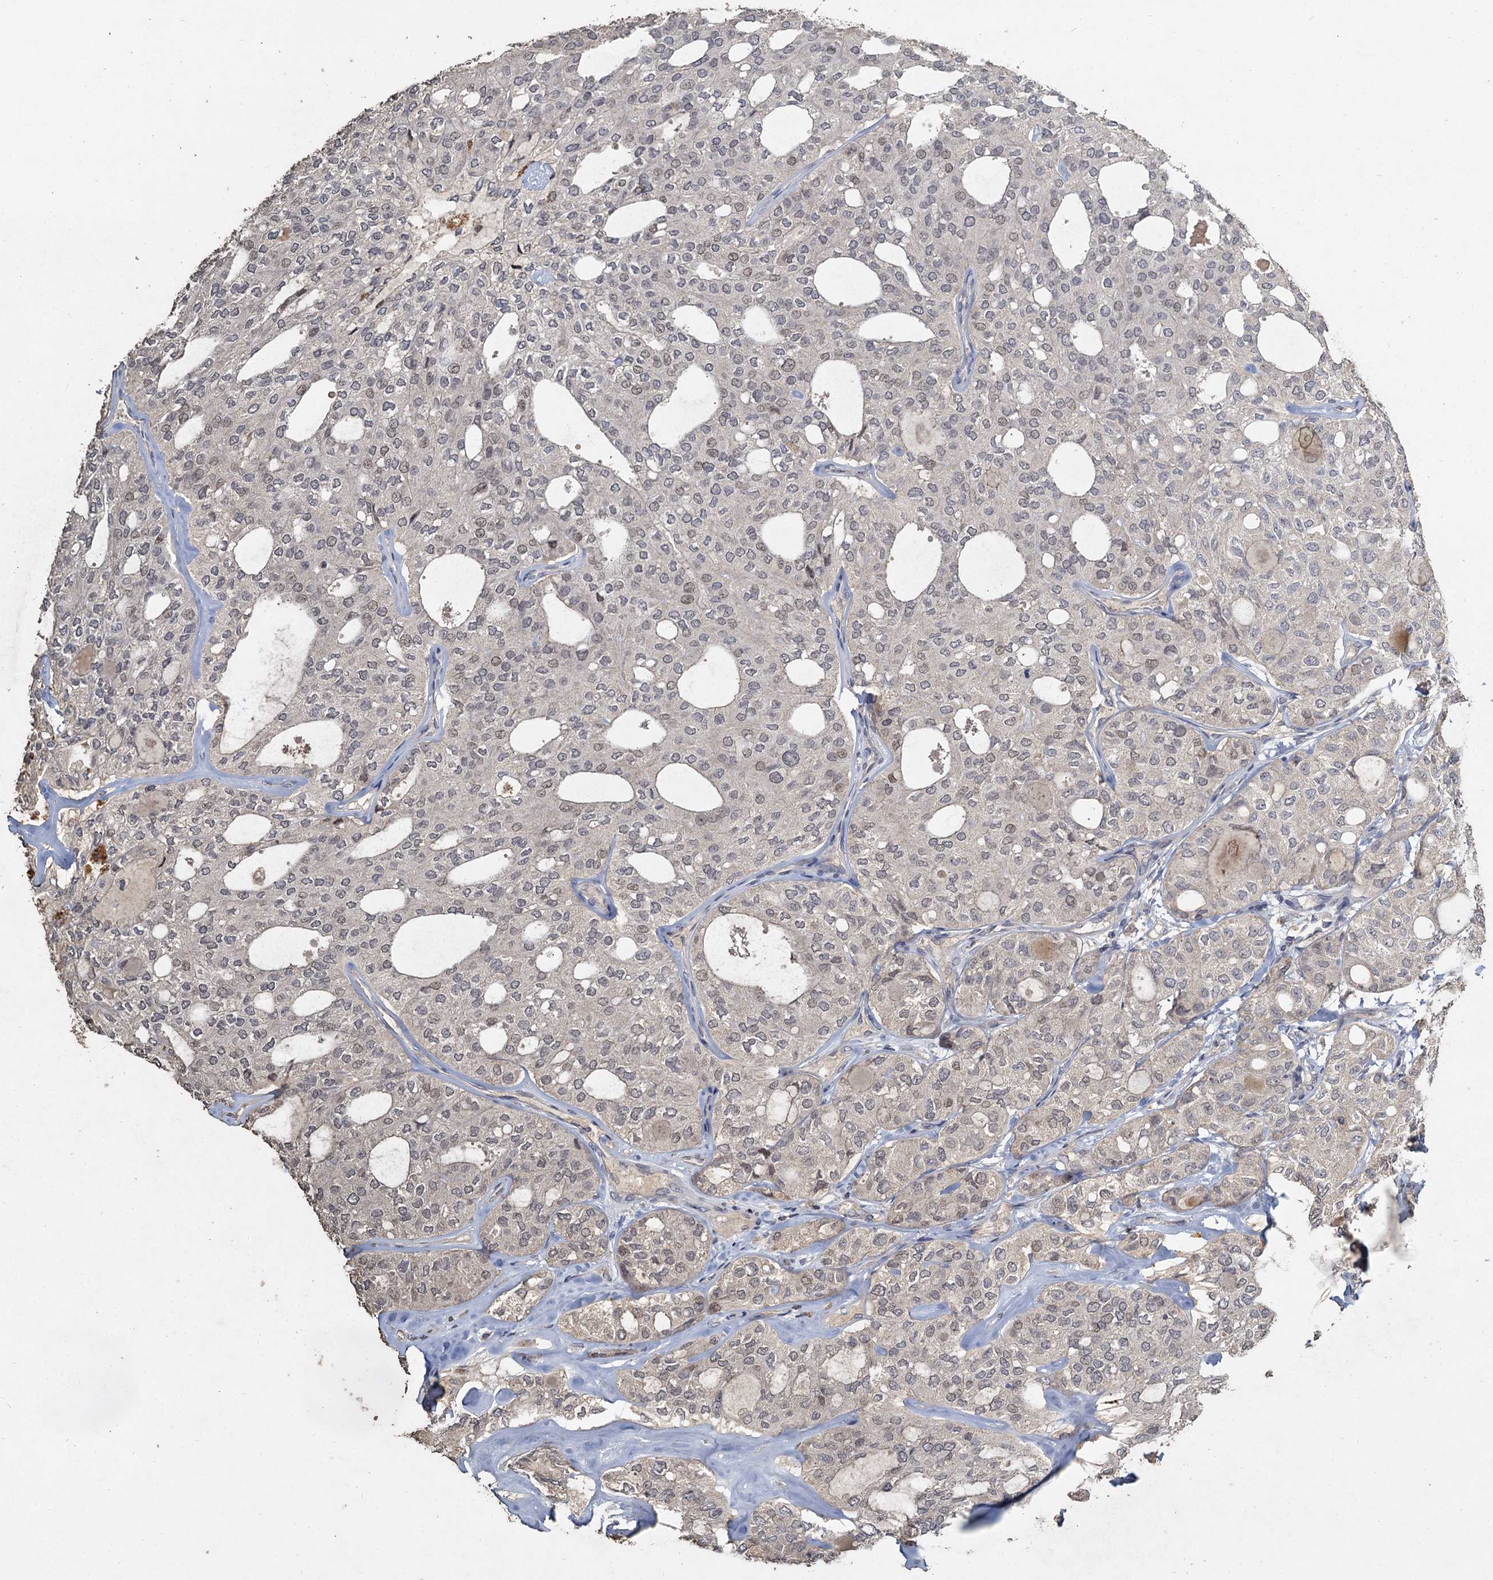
{"staining": {"intensity": "weak", "quantity": "25%-75%", "location": "nuclear"}, "tissue": "thyroid cancer", "cell_type": "Tumor cells", "image_type": "cancer", "snomed": [{"axis": "morphology", "description": "Follicular adenoma carcinoma, NOS"}, {"axis": "topography", "description": "Thyroid gland"}], "caption": "Thyroid follicular adenoma carcinoma stained with a brown dye demonstrates weak nuclear positive expression in about 25%-75% of tumor cells.", "gene": "CCDC61", "patient": {"sex": "male", "age": 75}}